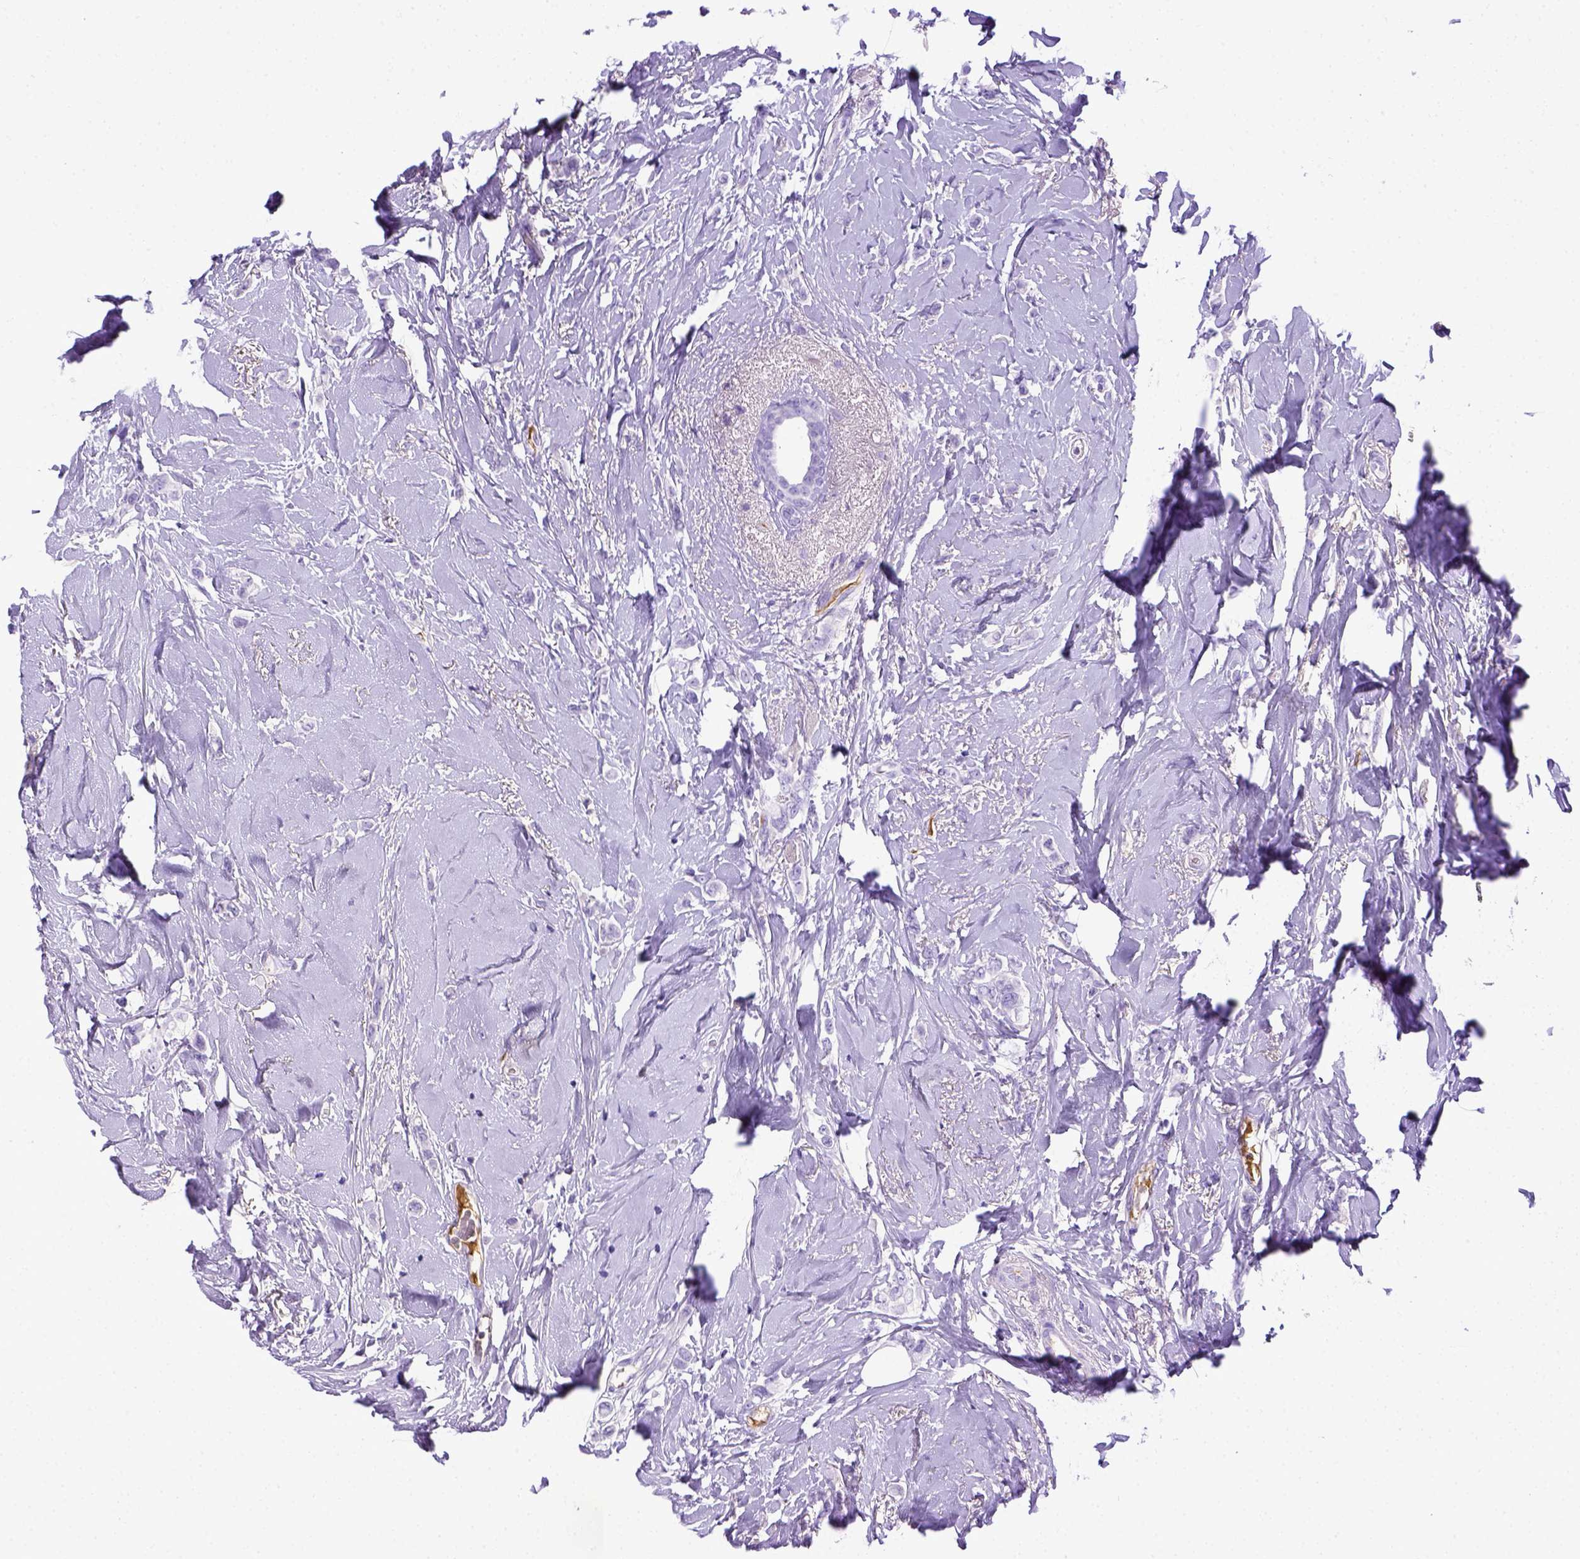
{"staining": {"intensity": "negative", "quantity": "none", "location": "none"}, "tissue": "breast cancer", "cell_type": "Tumor cells", "image_type": "cancer", "snomed": [{"axis": "morphology", "description": "Lobular carcinoma"}, {"axis": "topography", "description": "Breast"}], "caption": "Immunohistochemistry (IHC) image of neoplastic tissue: breast lobular carcinoma stained with DAB (3,3'-diaminobenzidine) exhibits no significant protein positivity in tumor cells.", "gene": "ITIH4", "patient": {"sex": "female", "age": 66}}